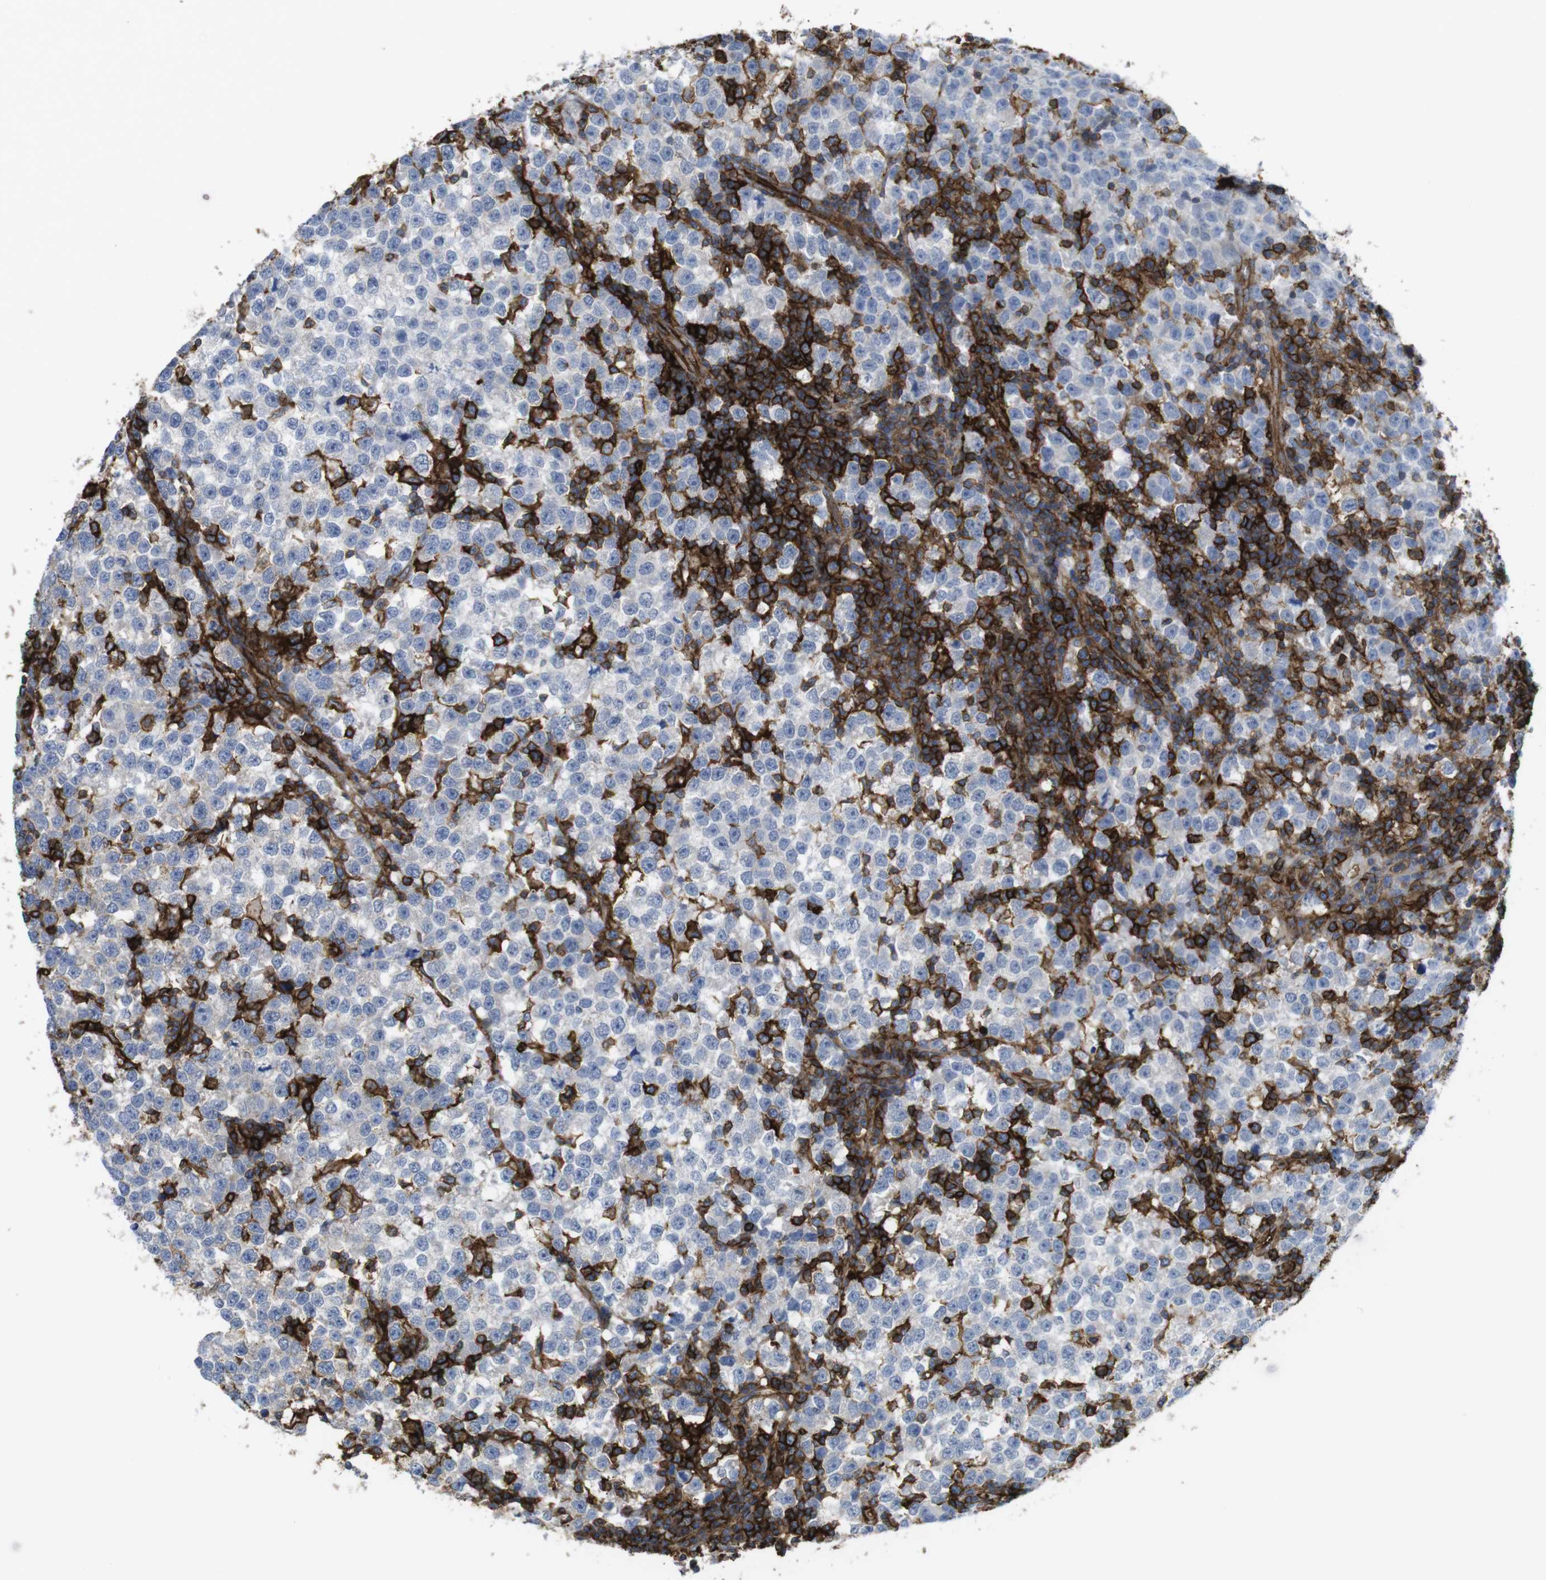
{"staining": {"intensity": "negative", "quantity": "none", "location": "none"}, "tissue": "testis cancer", "cell_type": "Tumor cells", "image_type": "cancer", "snomed": [{"axis": "morphology", "description": "Seminoma, NOS"}, {"axis": "topography", "description": "Testis"}], "caption": "An image of testis cancer (seminoma) stained for a protein displays no brown staining in tumor cells. The staining is performed using DAB (3,3'-diaminobenzidine) brown chromogen with nuclei counter-stained in using hematoxylin.", "gene": "CCR6", "patient": {"sex": "male", "age": 43}}